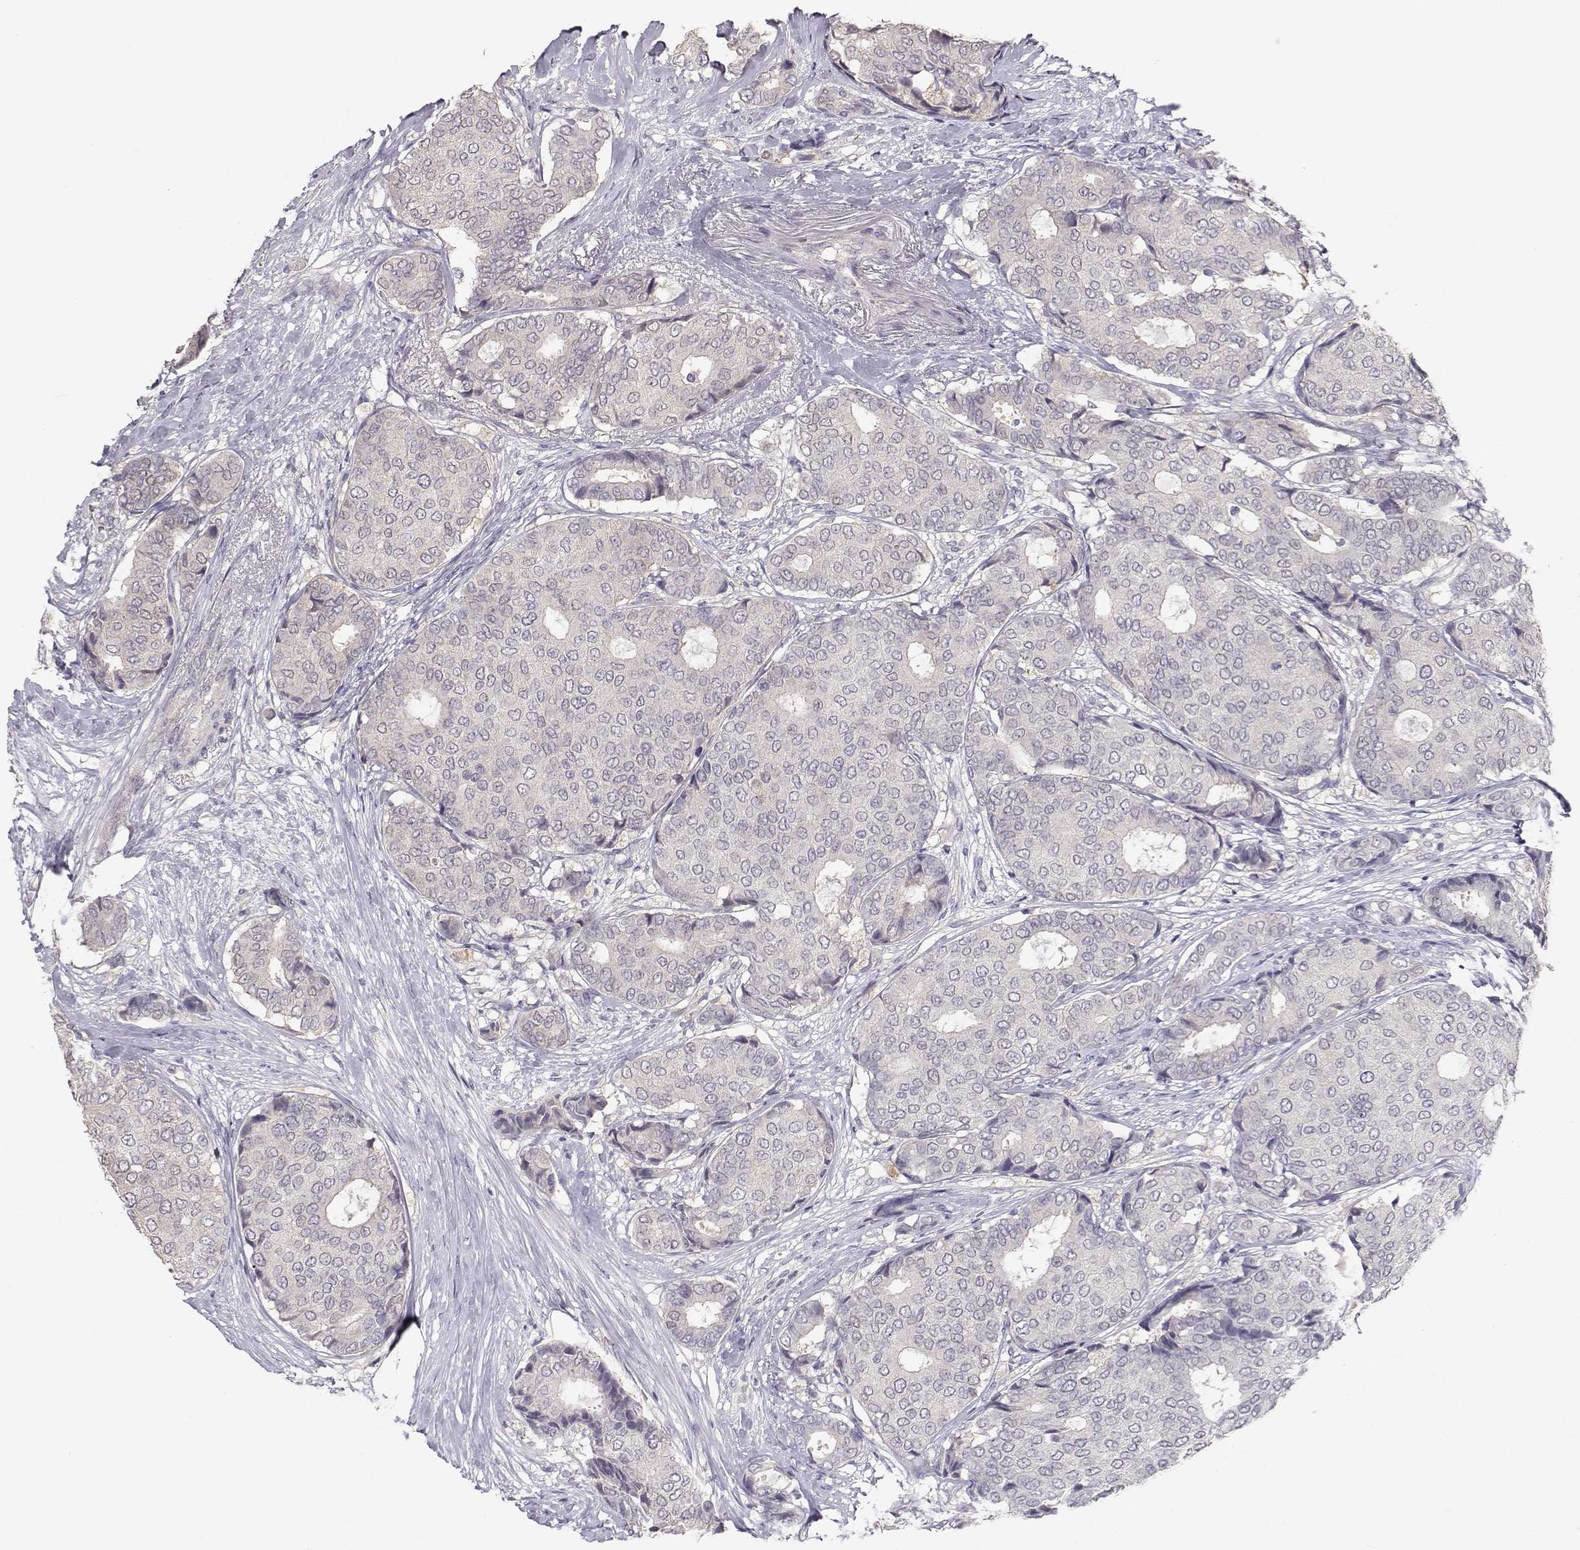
{"staining": {"intensity": "negative", "quantity": "none", "location": "none"}, "tissue": "breast cancer", "cell_type": "Tumor cells", "image_type": "cancer", "snomed": [{"axis": "morphology", "description": "Duct carcinoma"}, {"axis": "topography", "description": "Breast"}], "caption": "Tumor cells show no significant protein expression in infiltrating ductal carcinoma (breast).", "gene": "NCAM2", "patient": {"sex": "female", "age": 75}}